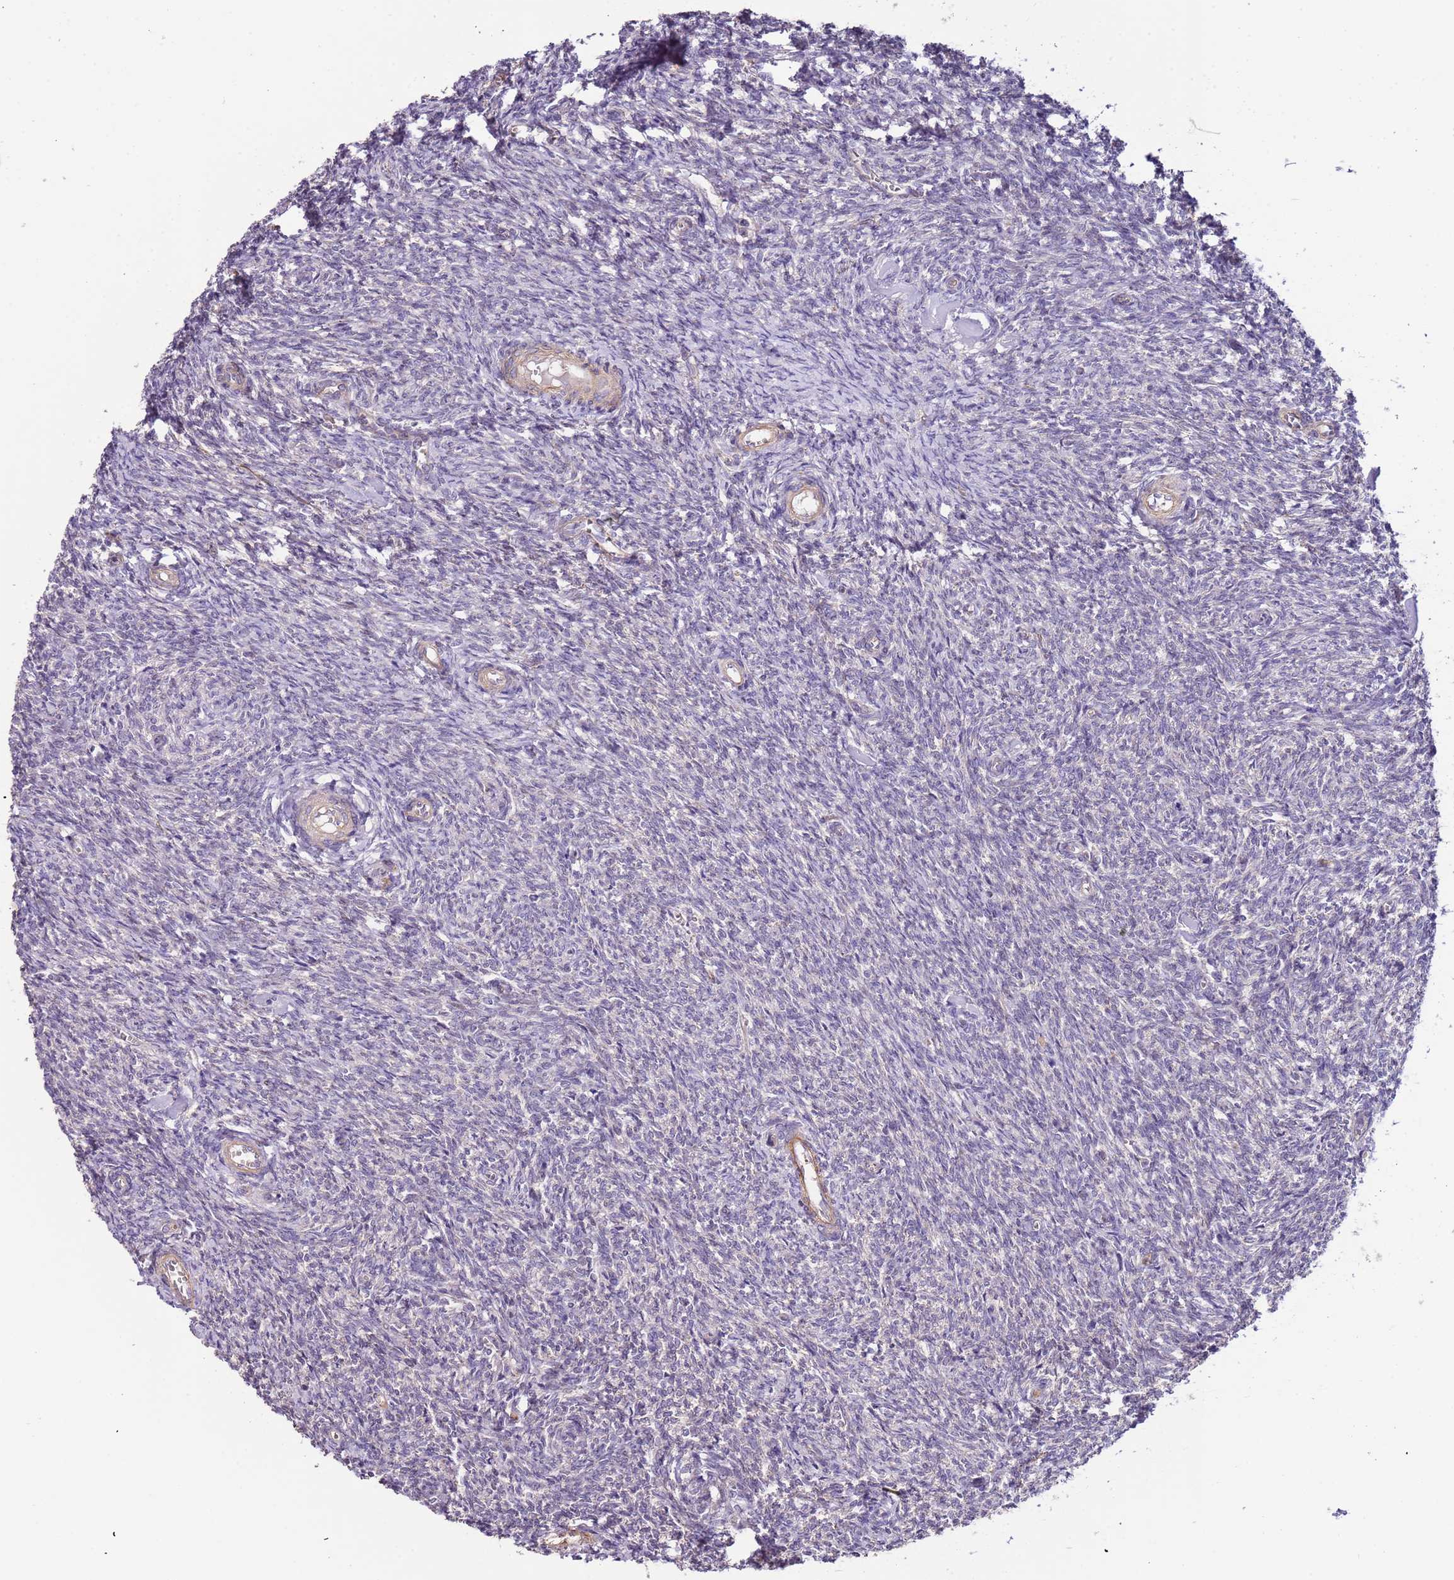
{"staining": {"intensity": "weak", "quantity": "25%-75%", "location": "cytoplasmic/membranous"}, "tissue": "ovary", "cell_type": "Ovarian stroma cells", "image_type": "normal", "snomed": [{"axis": "morphology", "description": "Normal tissue, NOS"}, {"axis": "topography", "description": "Ovary"}], "caption": "Ovarian stroma cells show weak cytoplasmic/membranous staining in approximately 25%-75% of cells in normal ovary.", "gene": "LAMB4", "patient": {"sex": "female", "age": 44}}